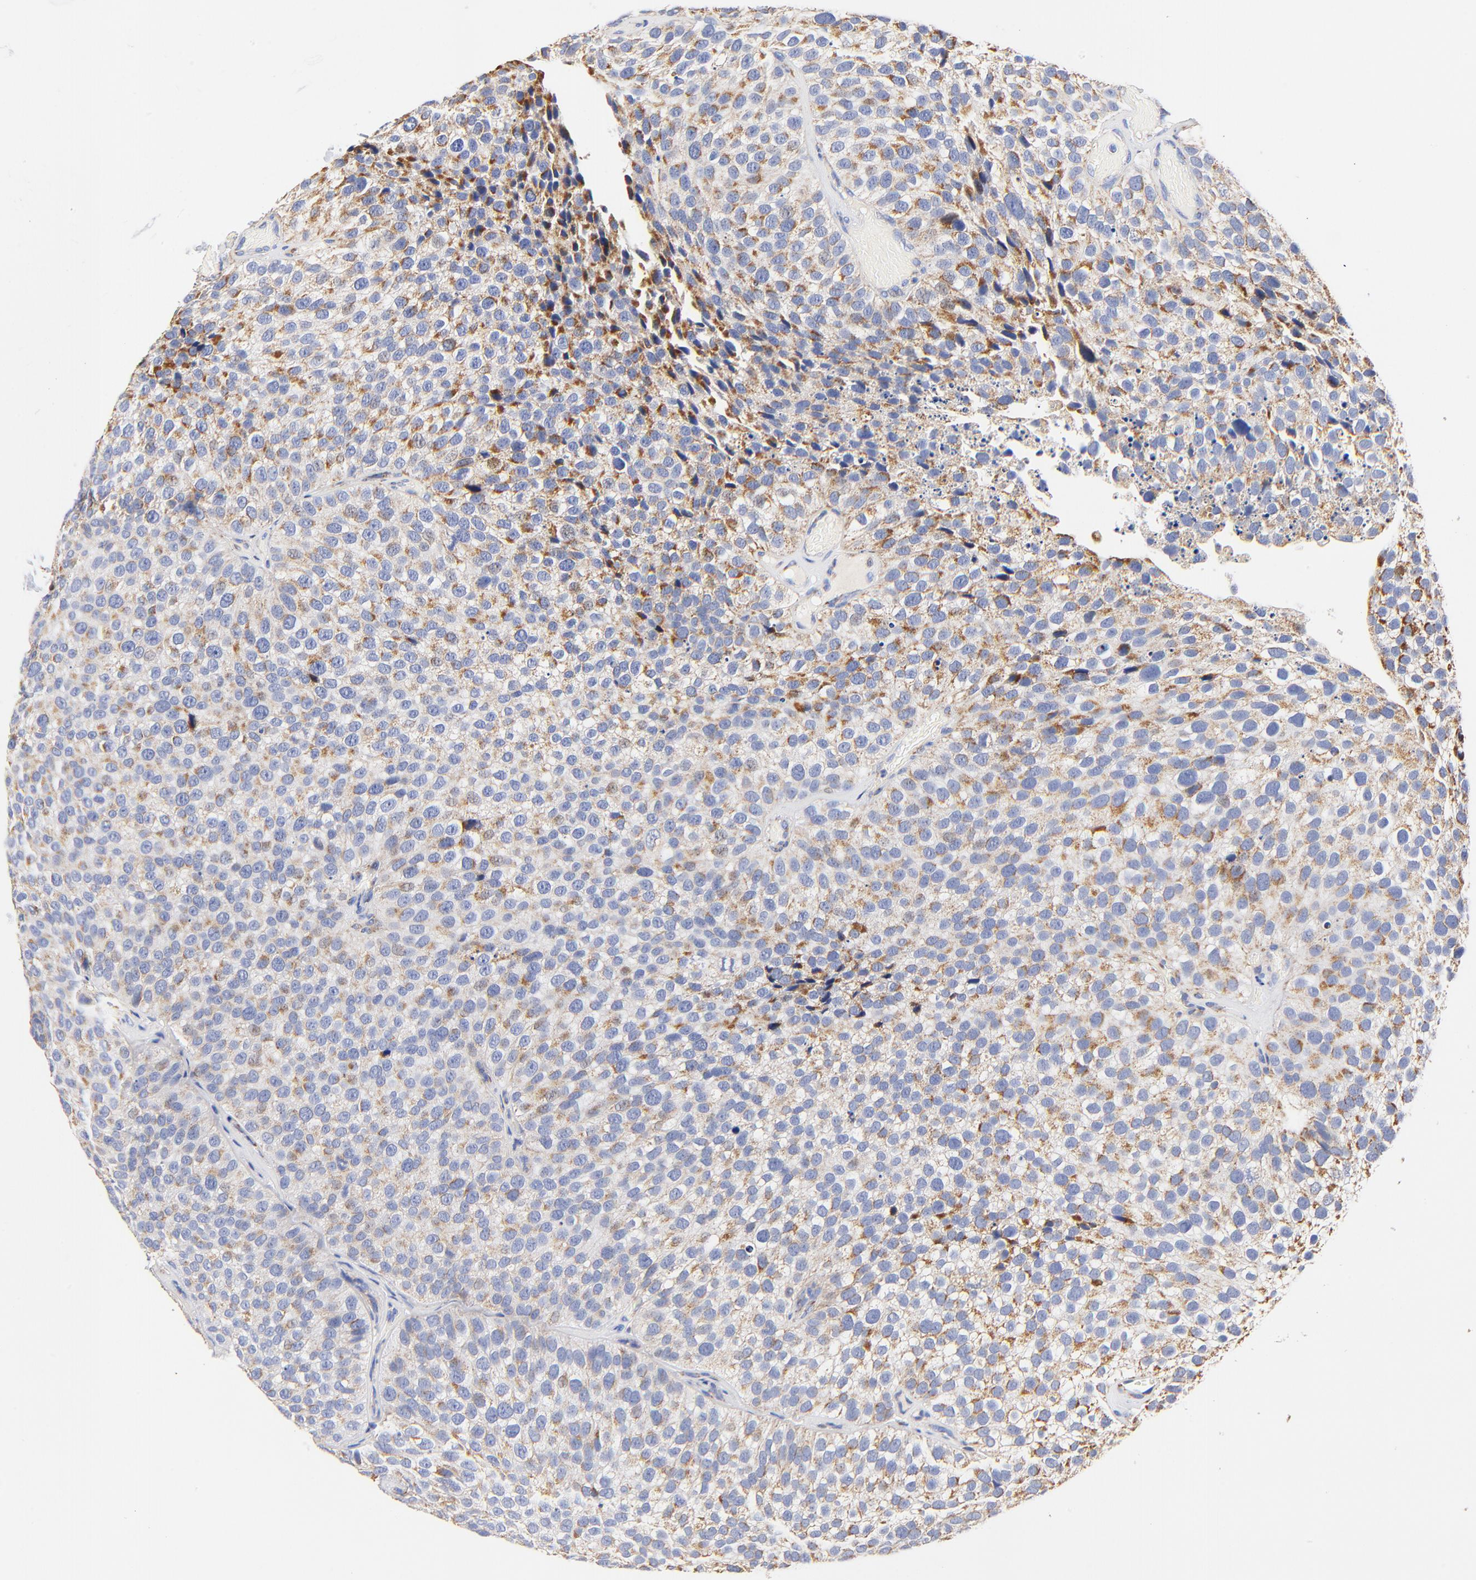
{"staining": {"intensity": "moderate", "quantity": ">75%", "location": "cytoplasmic/membranous"}, "tissue": "urothelial cancer", "cell_type": "Tumor cells", "image_type": "cancer", "snomed": [{"axis": "morphology", "description": "Urothelial carcinoma, High grade"}, {"axis": "topography", "description": "Urinary bladder"}], "caption": "Human urothelial cancer stained for a protein (brown) exhibits moderate cytoplasmic/membranous positive staining in approximately >75% of tumor cells.", "gene": "ATP5F1D", "patient": {"sex": "male", "age": 72}}